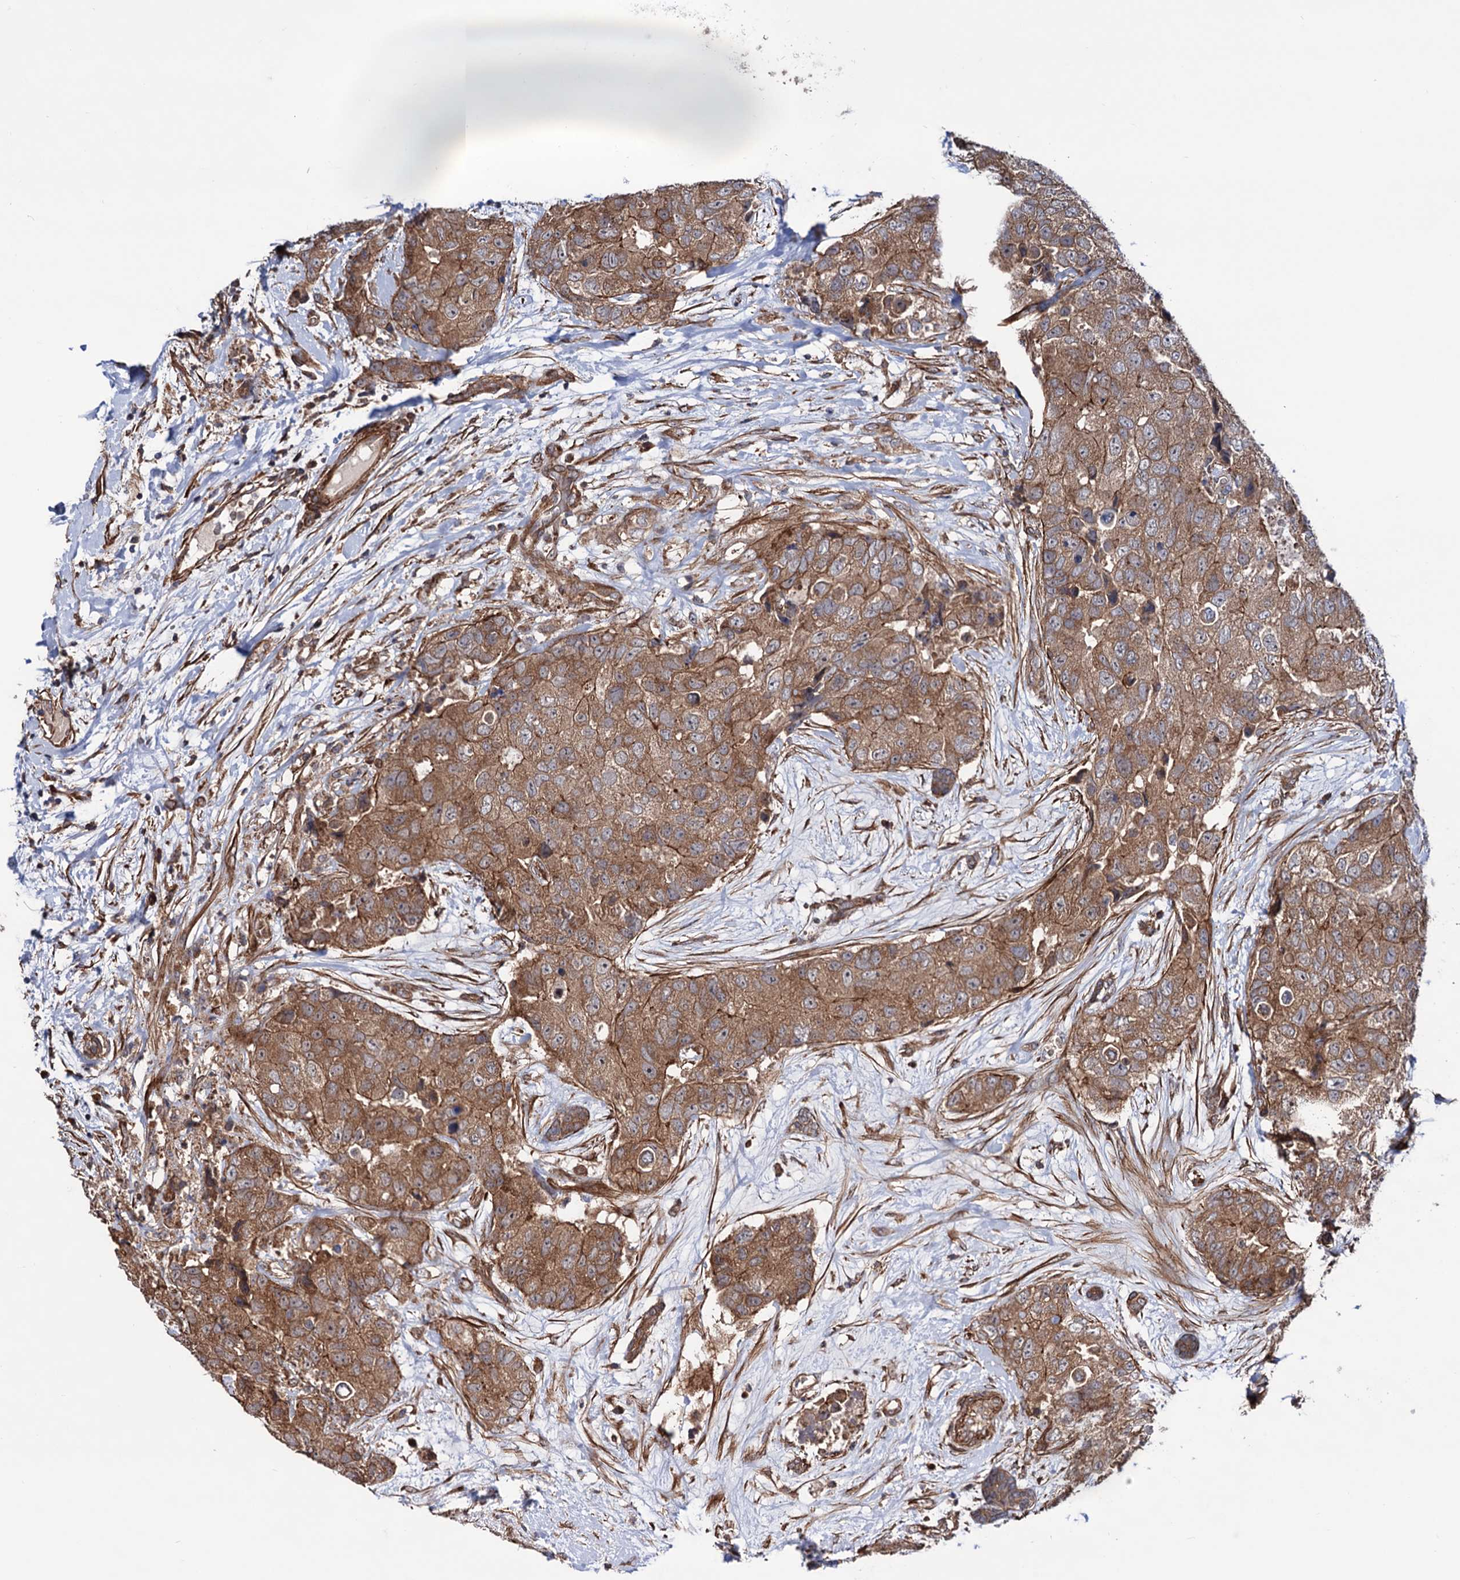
{"staining": {"intensity": "moderate", "quantity": ">75%", "location": "cytoplasmic/membranous"}, "tissue": "breast cancer", "cell_type": "Tumor cells", "image_type": "cancer", "snomed": [{"axis": "morphology", "description": "Duct carcinoma"}, {"axis": "topography", "description": "Breast"}], "caption": "IHC histopathology image of breast cancer (infiltrating ductal carcinoma) stained for a protein (brown), which reveals medium levels of moderate cytoplasmic/membranous staining in approximately >75% of tumor cells.", "gene": "FERMT2", "patient": {"sex": "female", "age": 62}}